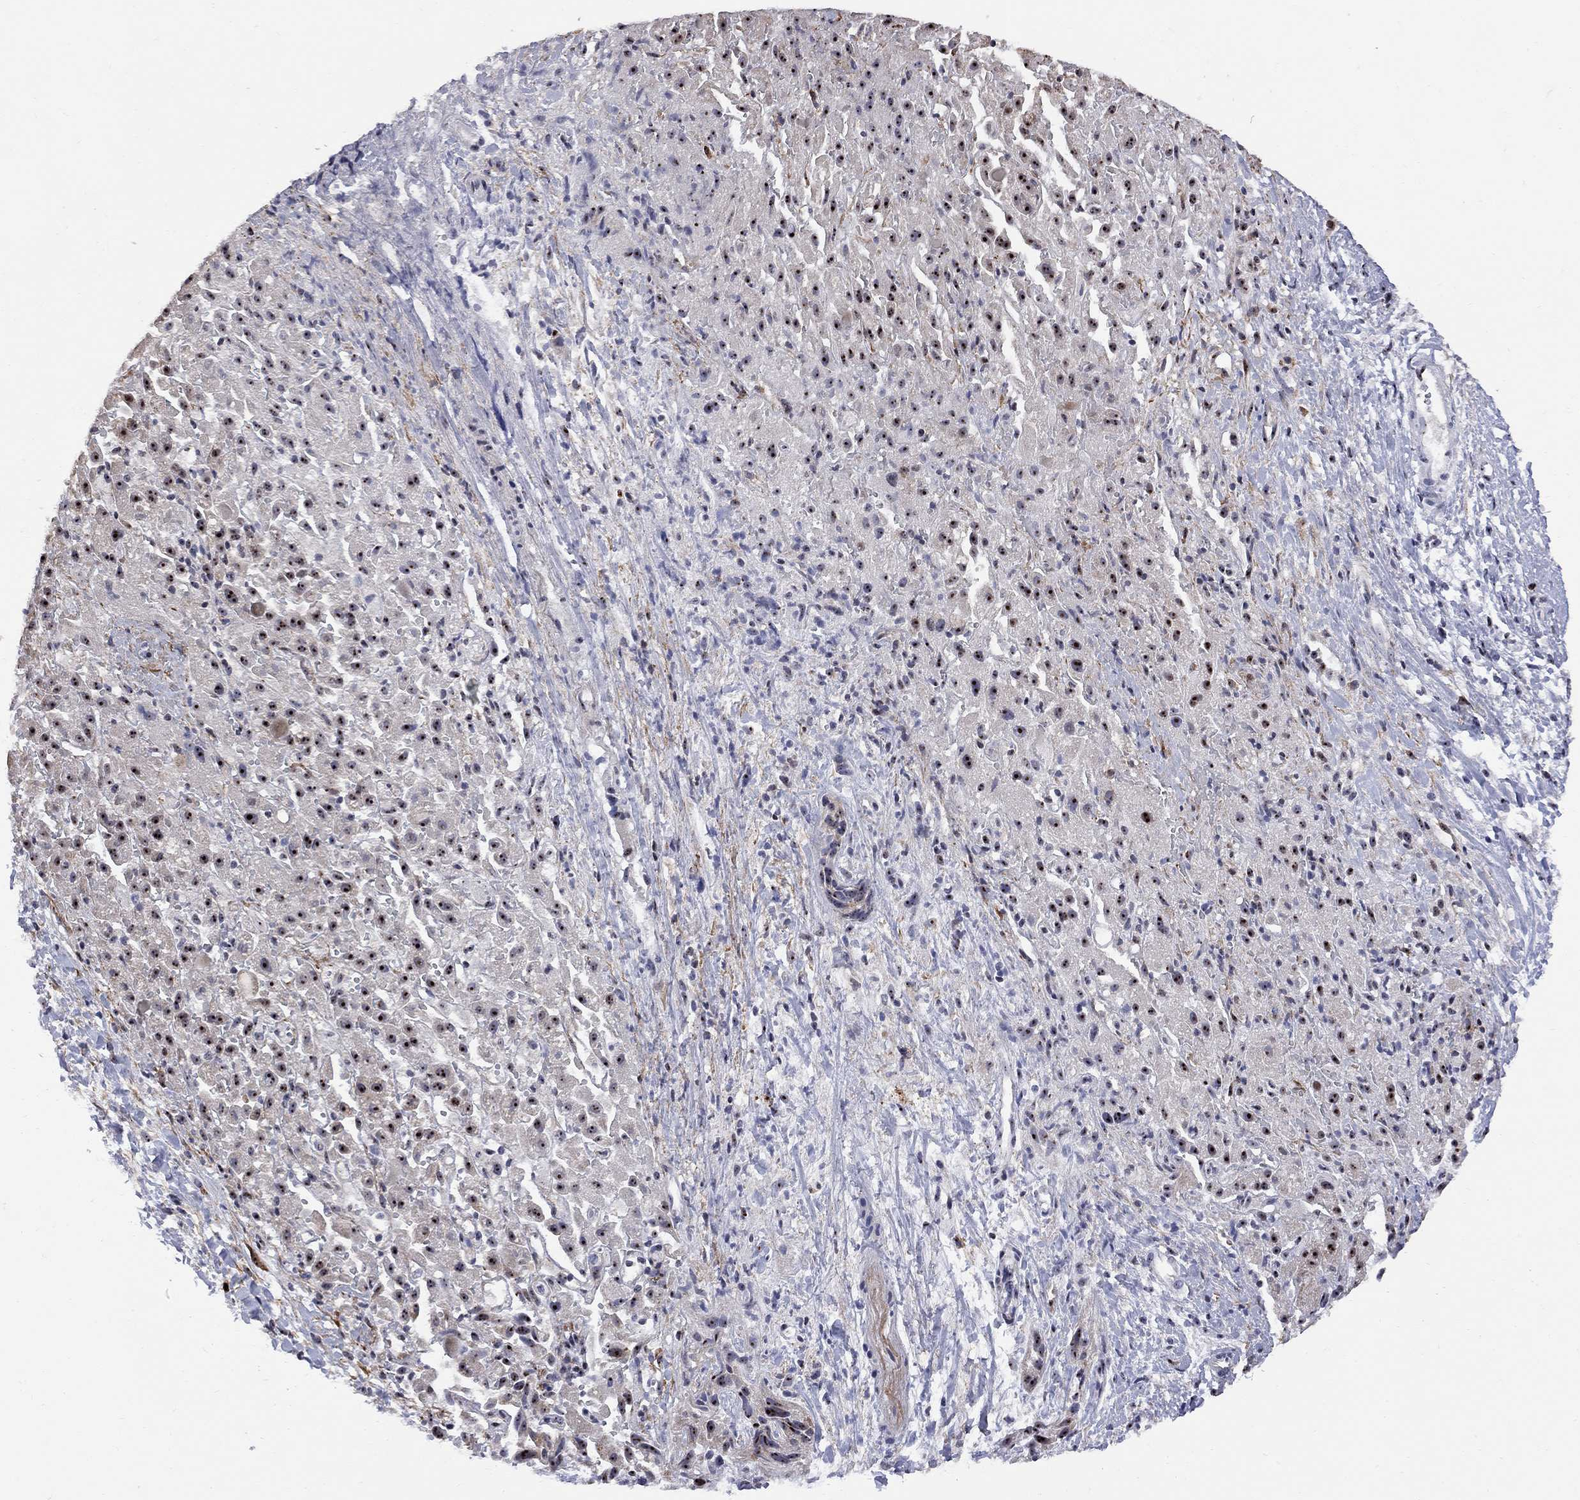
{"staining": {"intensity": "strong", "quantity": "25%-75%", "location": "nuclear"}, "tissue": "liver cancer", "cell_type": "Tumor cells", "image_type": "cancer", "snomed": [{"axis": "morphology", "description": "Cholangiocarcinoma"}, {"axis": "topography", "description": "Liver"}], "caption": "A brown stain labels strong nuclear staining of a protein in liver cancer tumor cells. (Brightfield microscopy of DAB IHC at high magnification).", "gene": "DHX33", "patient": {"sex": "female", "age": 52}}